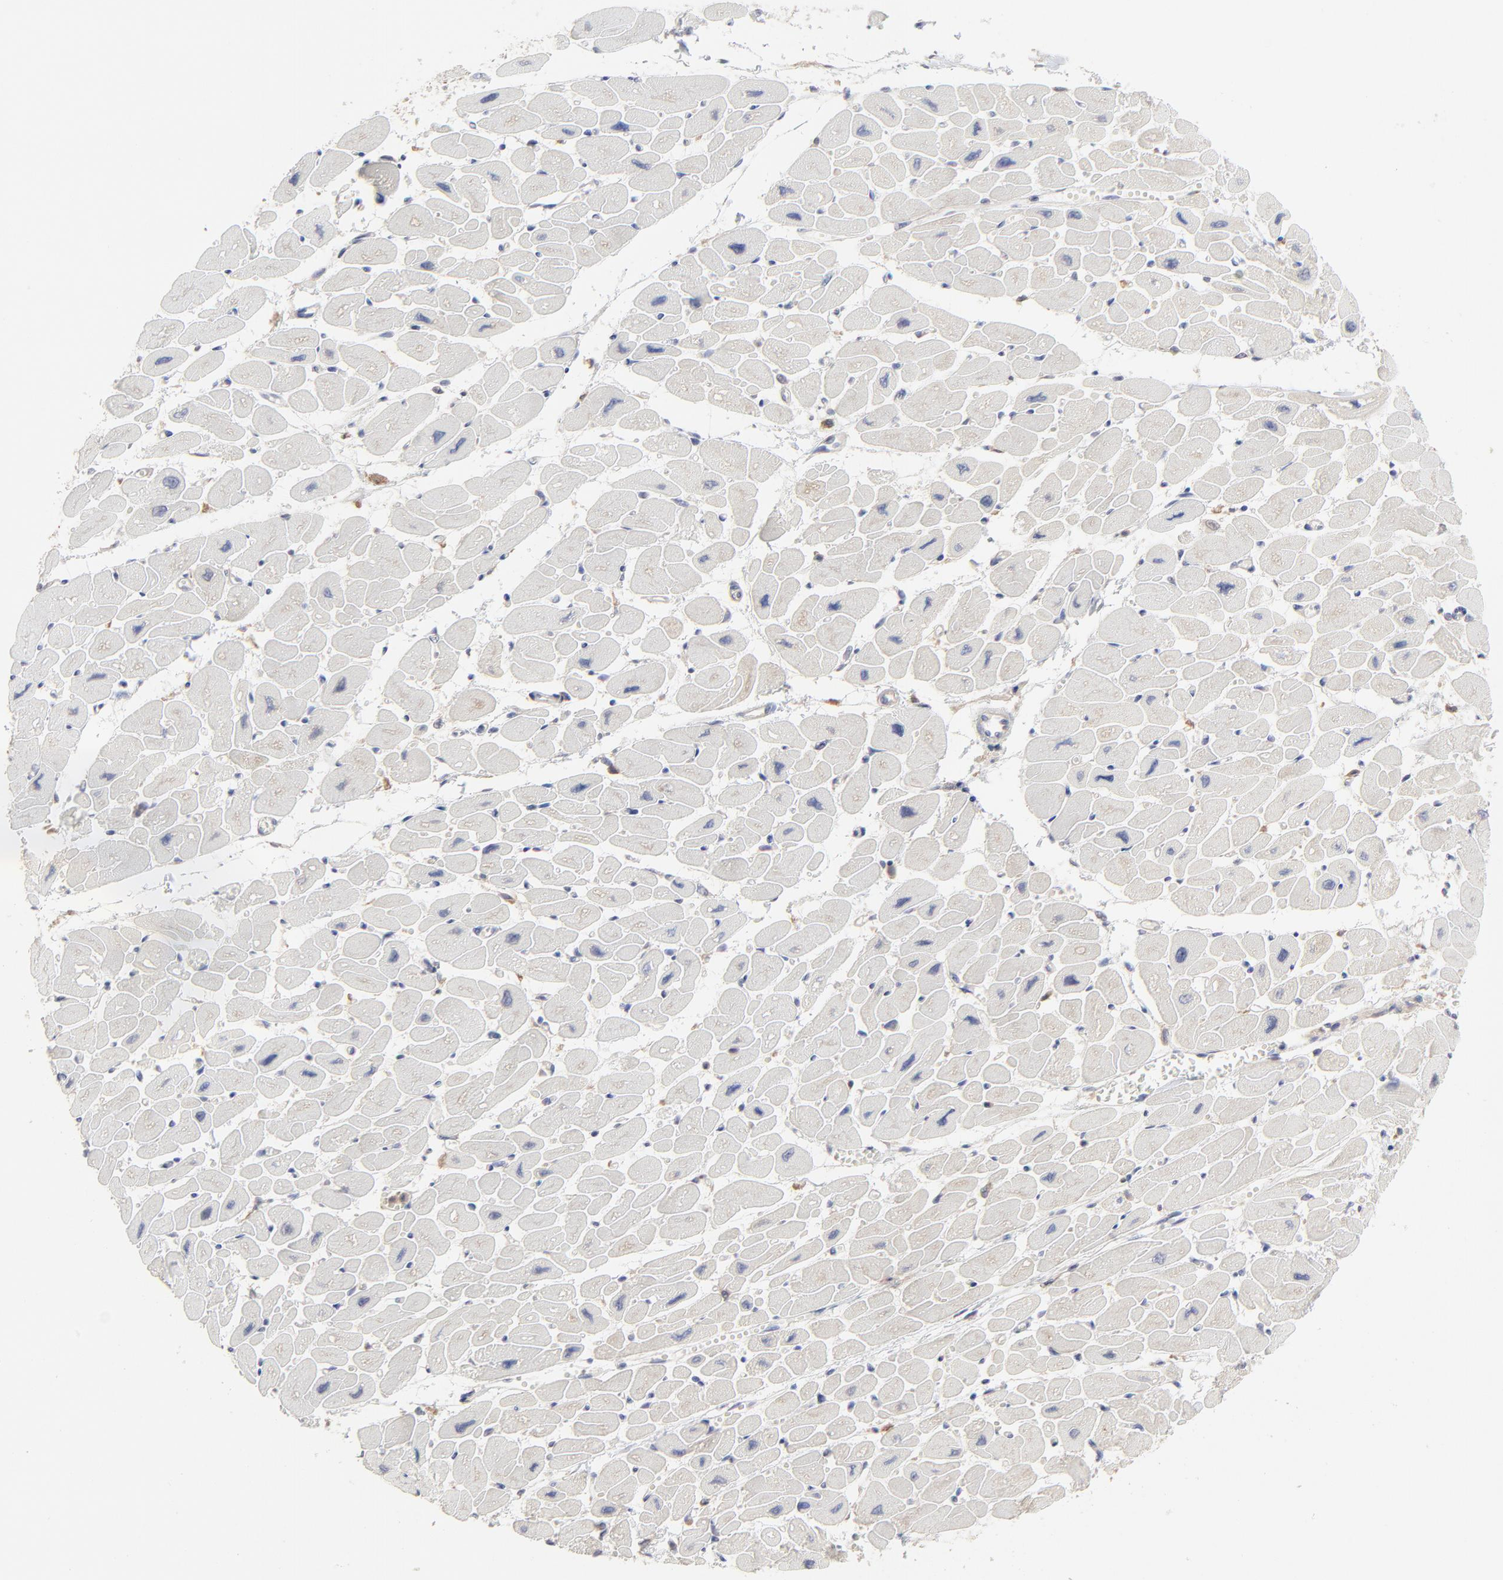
{"staining": {"intensity": "negative", "quantity": "none", "location": "none"}, "tissue": "heart muscle", "cell_type": "Cardiomyocytes", "image_type": "normal", "snomed": [{"axis": "morphology", "description": "Normal tissue, NOS"}, {"axis": "topography", "description": "Heart"}], "caption": "This is an immunohistochemistry (IHC) photomicrograph of unremarkable heart muscle. There is no expression in cardiomyocytes.", "gene": "RAB9A", "patient": {"sex": "female", "age": 54}}